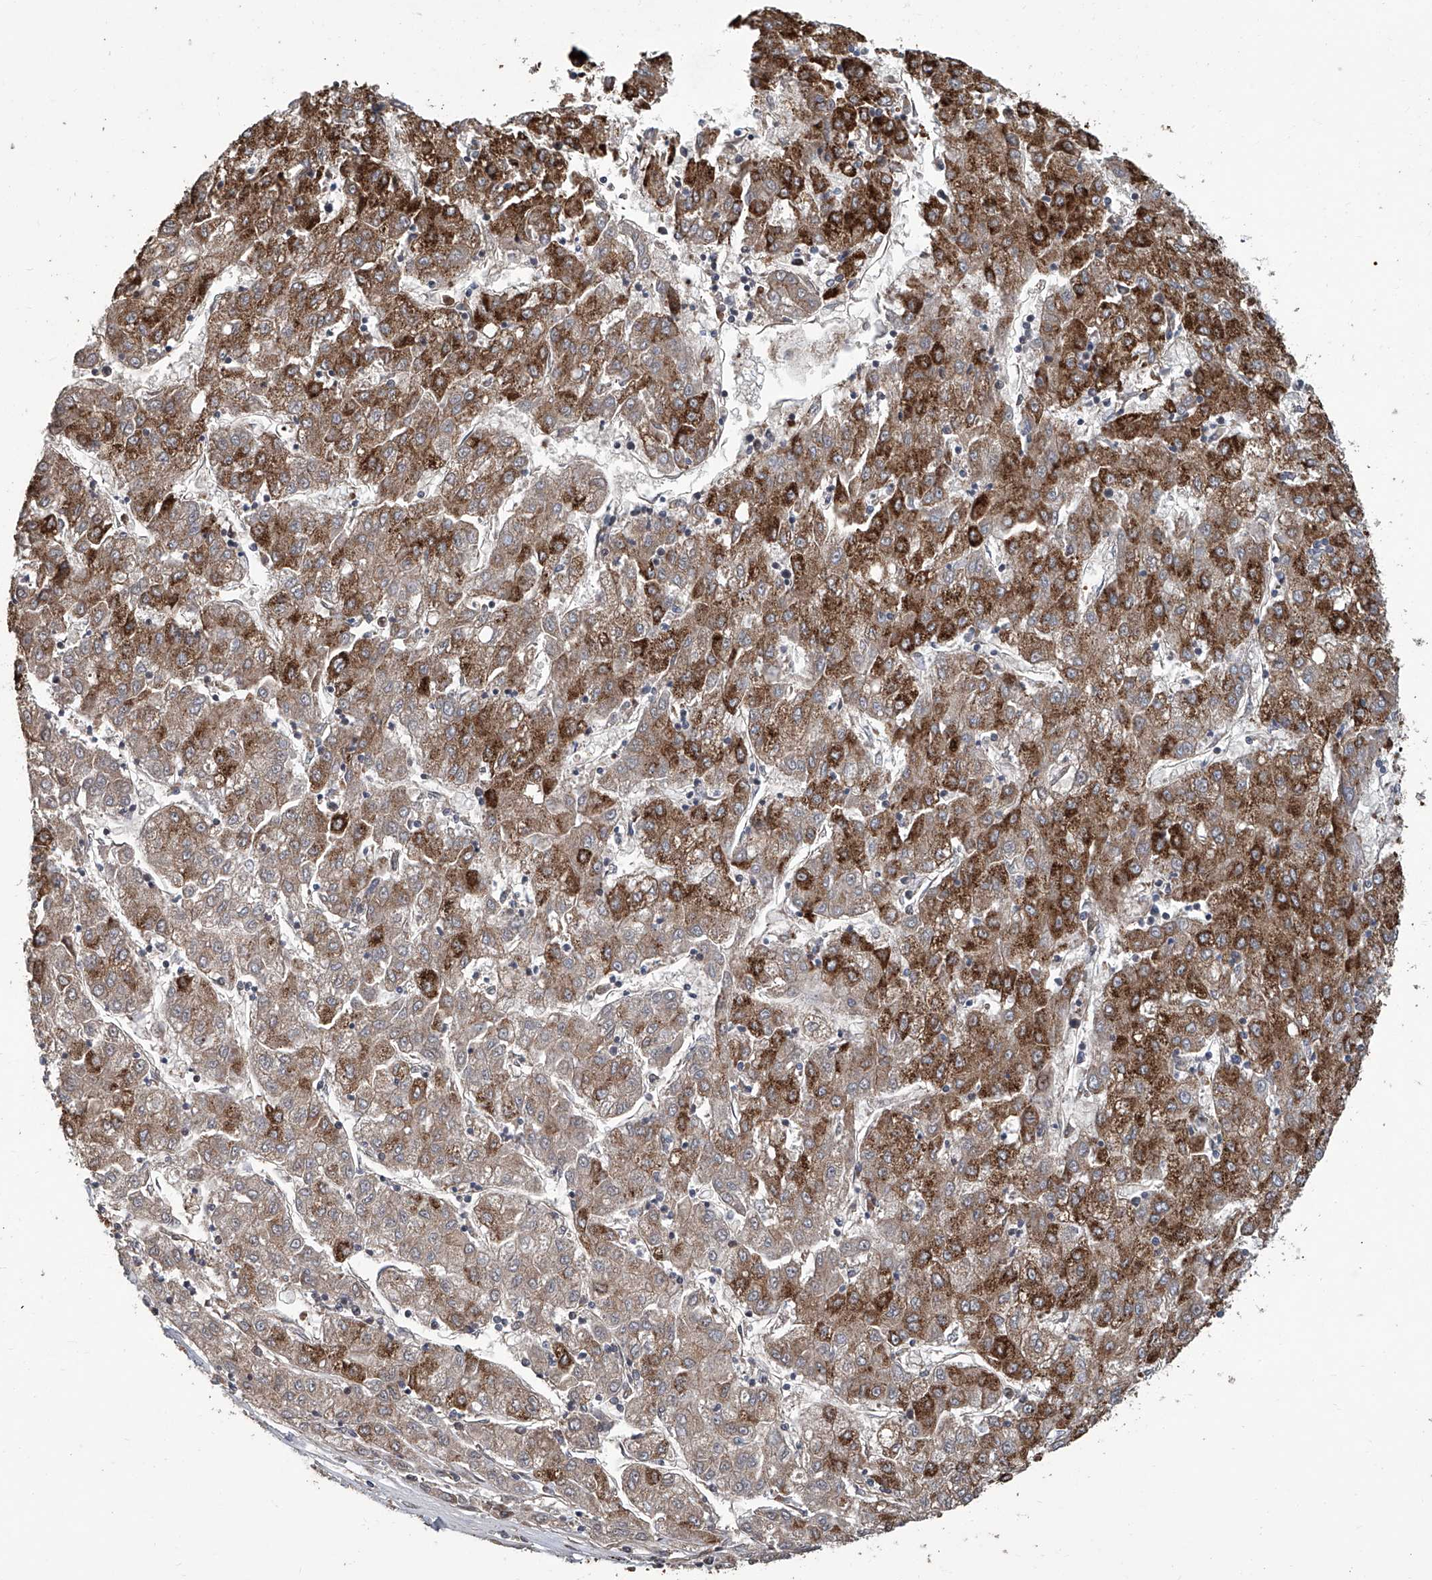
{"staining": {"intensity": "strong", "quantity": ">75%", "location": "cytoplasmic/membranous"}, "tissue": "liver cancer", "cell_type": "Tumor cells", "image_type": "cancer", "snomed": [{"axis": "morphology", "description": "Carcinoma, Hepatocellular, NOS"}, {"axis": "topography", "description": "Liver"}], "caption": "A high amount of strong cytoplasmic/membranous staining is present in about >75% of tumor cells in liver cancer (hepatocellular carcinoma) tissue. The staining was performed using DAB (3,3'-diaminobenzidine) to visualize the protein expression in brown, while the nuclei were stained in blue with hematoxylin (Magnification: 20x).", "gene": "EIF2D", "patient": {"sex": "male", "age": 72}}